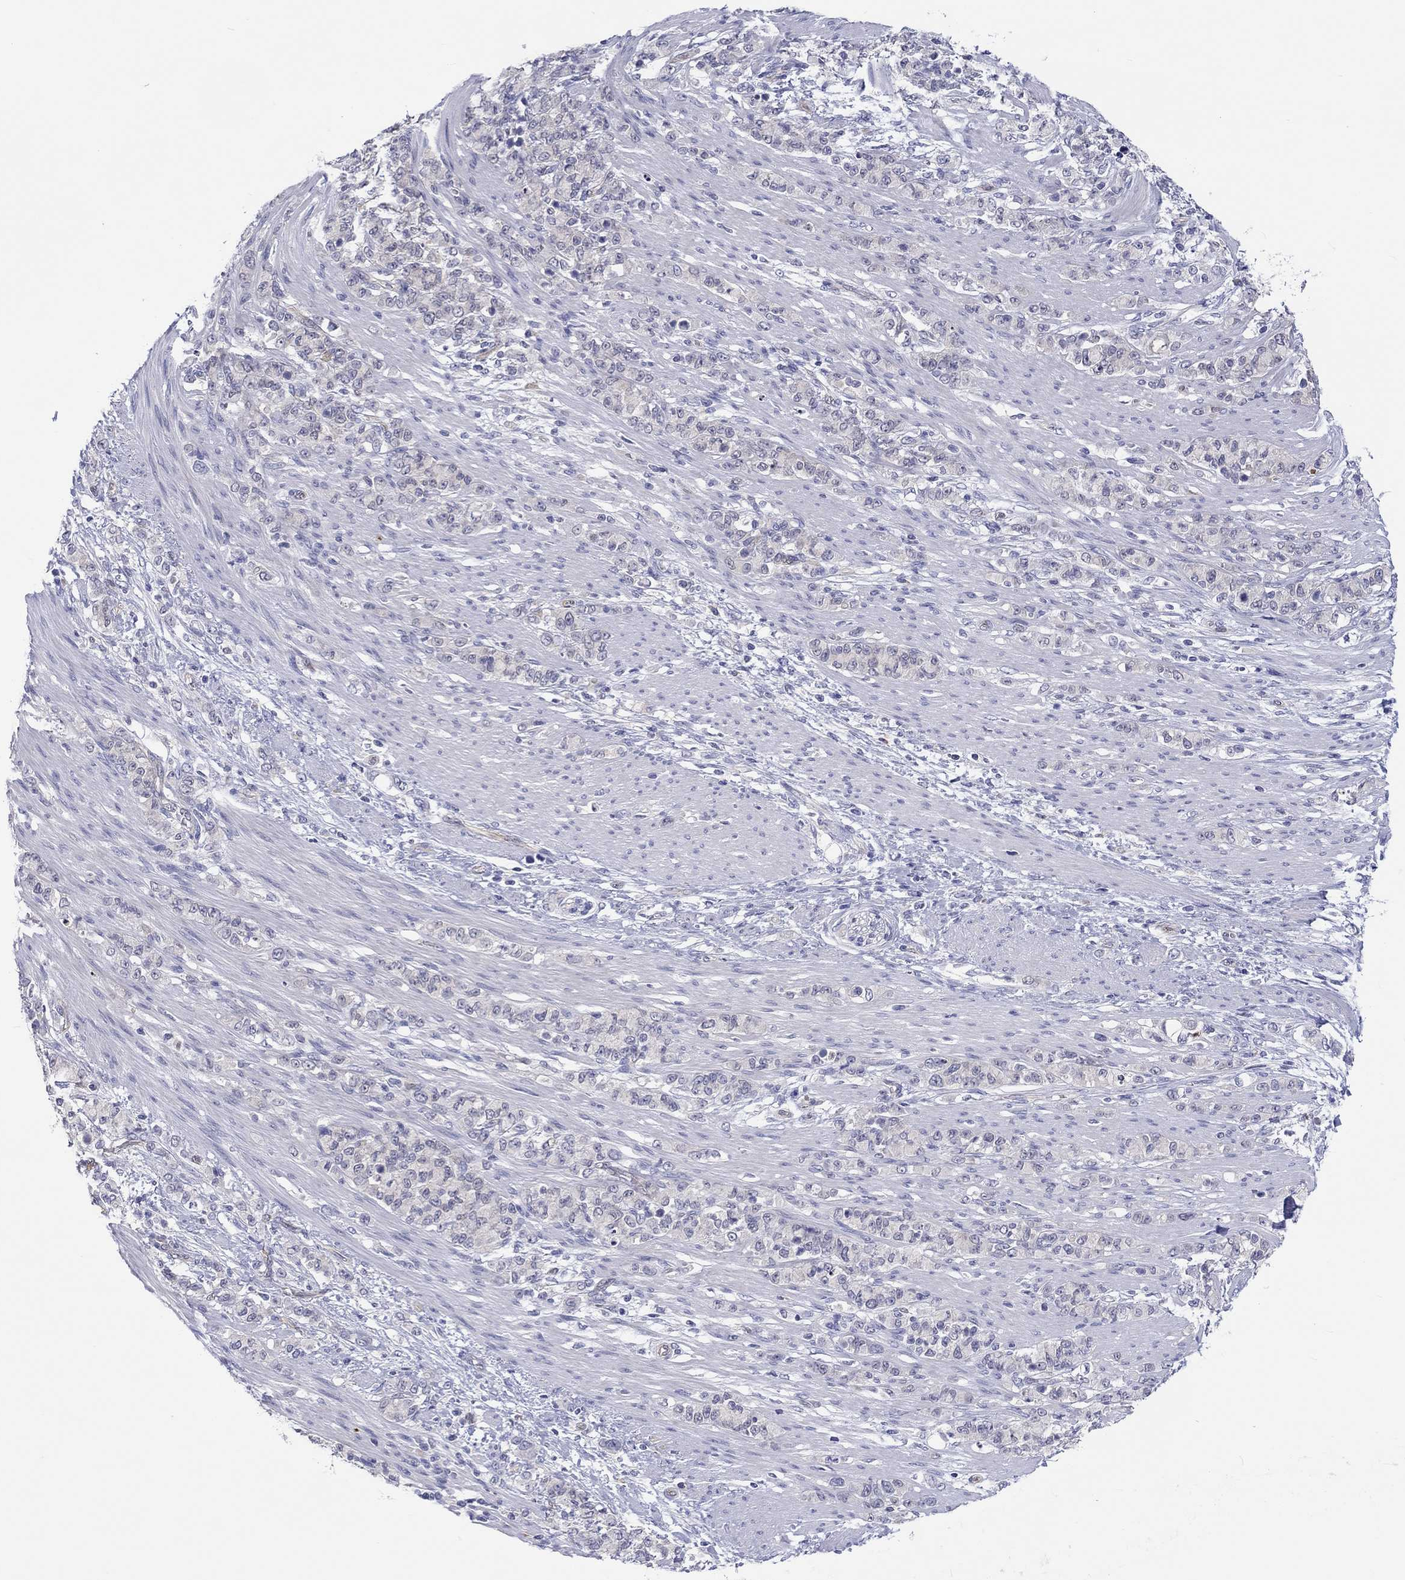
{"staining": {"intensity": "negative", "quantity": "none", "location": "none"}, "tissue": "stomach cancer", "cell_type": "Tumor cells", "image_type": "cancer", "snomed": [{"axis": "morphology", "description": "Normal tissue, NOS"}, {"axis": "morphology", "description": "Adenocarcinoma, NOS"}, {"axis": "topography", "description": "Stomach"}], "caption": "The immunohistochemistry (IHC) image has no significant positivity in tumor cells of stomach adenocarcinoma tissue.", "gene": "ABCG4", "patient": {"sex": "female", "age": 79}}